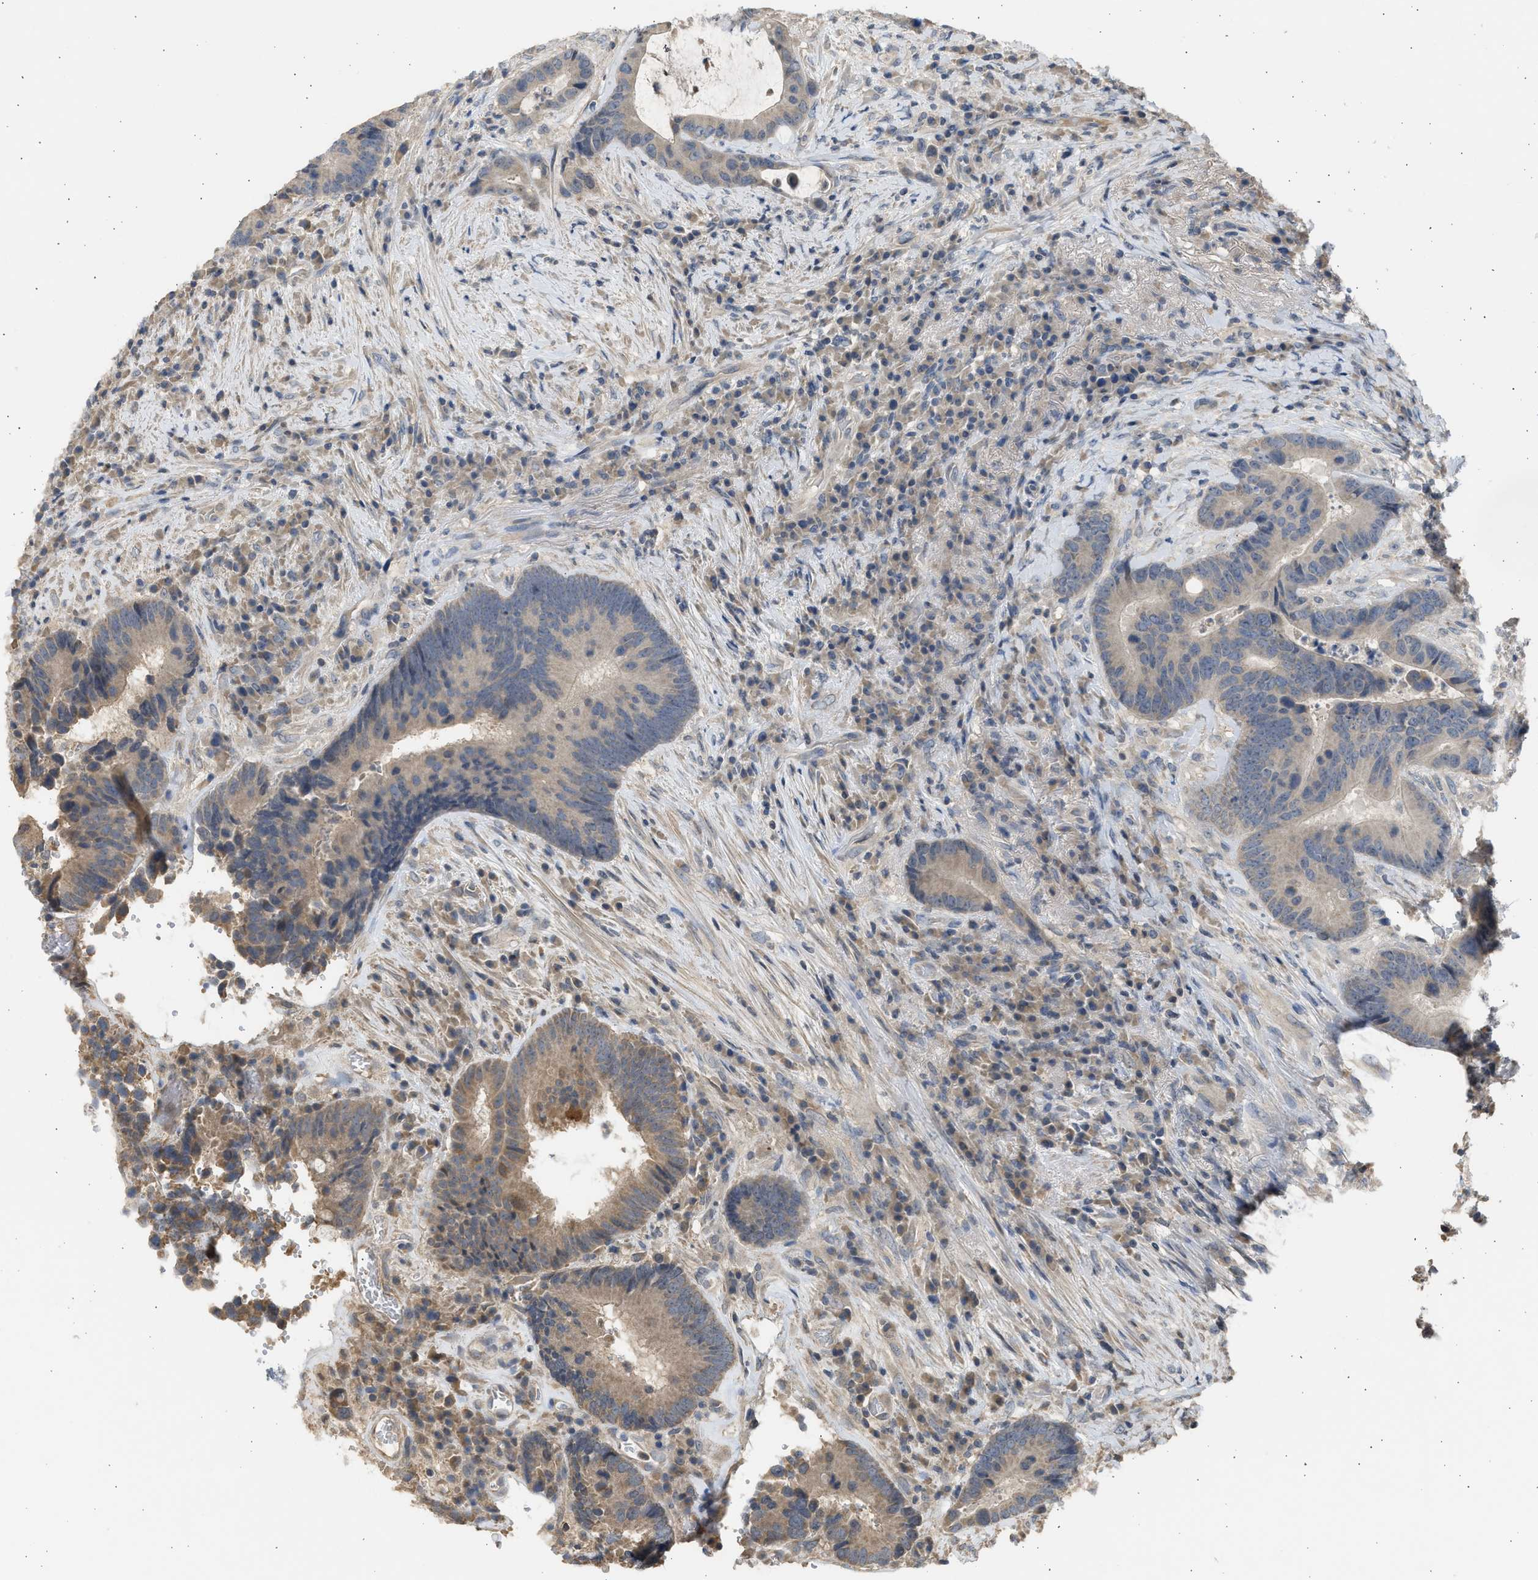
{"staining": {"intensity": "weak", "quantity": "25%-75%", "location": "cytoplasmic/membranous"}, "tissue": "colorectal cancer", "cell_type": "Tumor cells", "image_type": "cancer", "snomed": [{"axis": "morphology", "description": "Adenocarcinoma, NOS"}, {"axis": "topography", "description": "Rectum"}], "caption": "Protein staining reveals weak cytoplasmic/membranous staining in approximately 25%-75% of tumor cells in colorectal cancer.", "gene": "SULT2A1", "patient": {"sex": "female", "age": 89}}